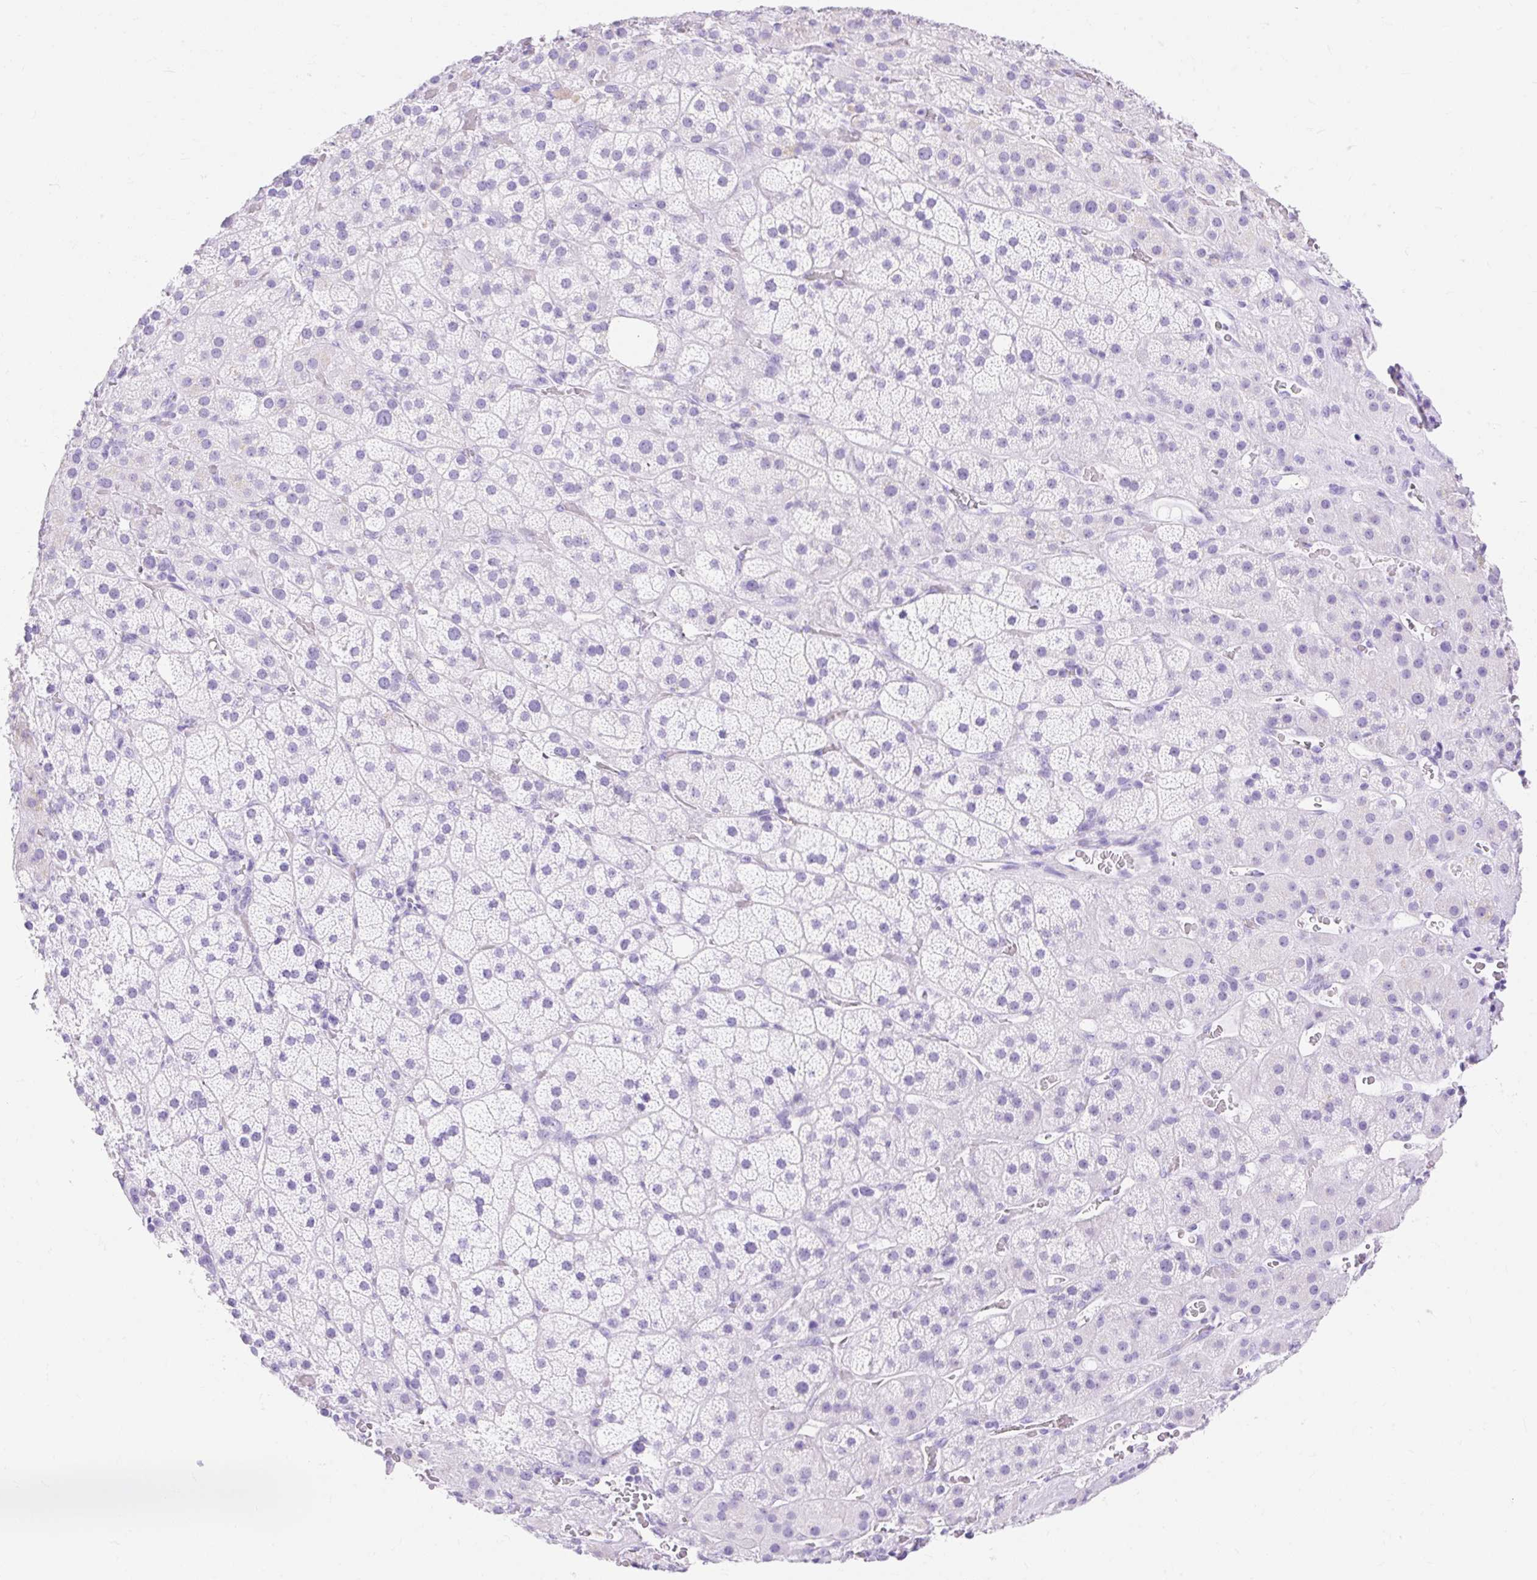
{"staining": {"intensity": "negative", "quantity": "none", "location": "none"}, "tissue": "adrenal gland", "cell_type": "Glandular cells", "image_type": "normal", "snomed": [{"axis": "morphology", "description": "Normal tissue, NOS"}, {"axis": "topography", "description": "Adrenal gland"}], "caption": "Immunohistochemical staining of unremarkable human adrenal gland displays no significant expression in glandular cells.", "gene": "MBP", "patient": {"sex": "male", "age": 57}}